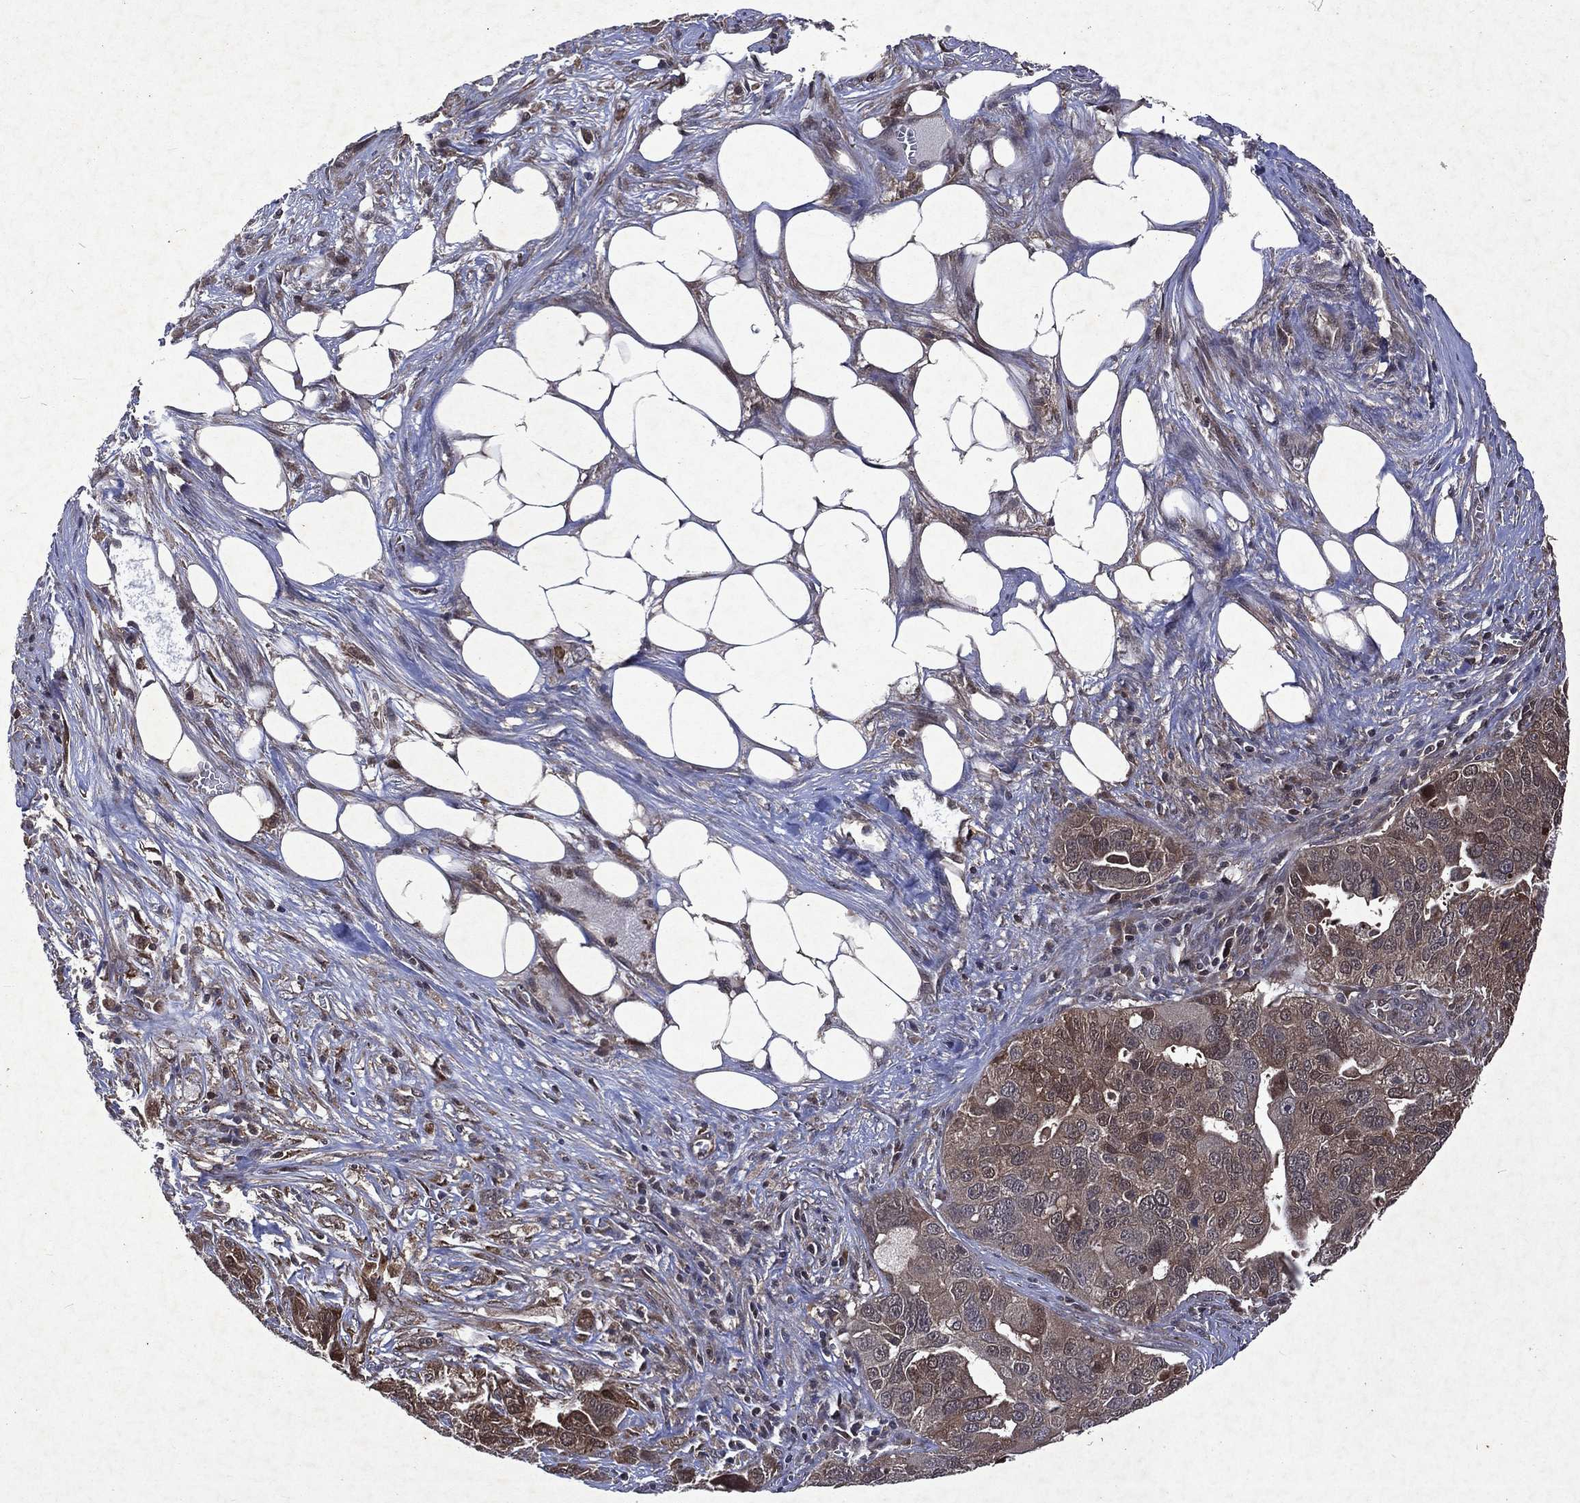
{"staining": {"intensity": "weak", "quantity": "25%-75%", "location": "cytoplasmic/membranous"}, "tissue": "ovarian cancer", "cell_type": "Tumor cells", "image_type": "cancer", "snomed": [{"axis": "morphology", "description": "Carcinoma, endometroid"}, {"axis": "topography", "description": "Soft tissue"}, {"axis": "topography", "description": "Ovary"}], "caption": "This image exhibits ovarian endometroid carcinoma stained with immunohistochemistry to label a protein in brown. The cytoplasmic/membranous of tumor cells show weak positivity for the protein. Nuclei are counter-stained blue.", "gene": "MTAP", "patient": {"sex": "female", "age": 52}}